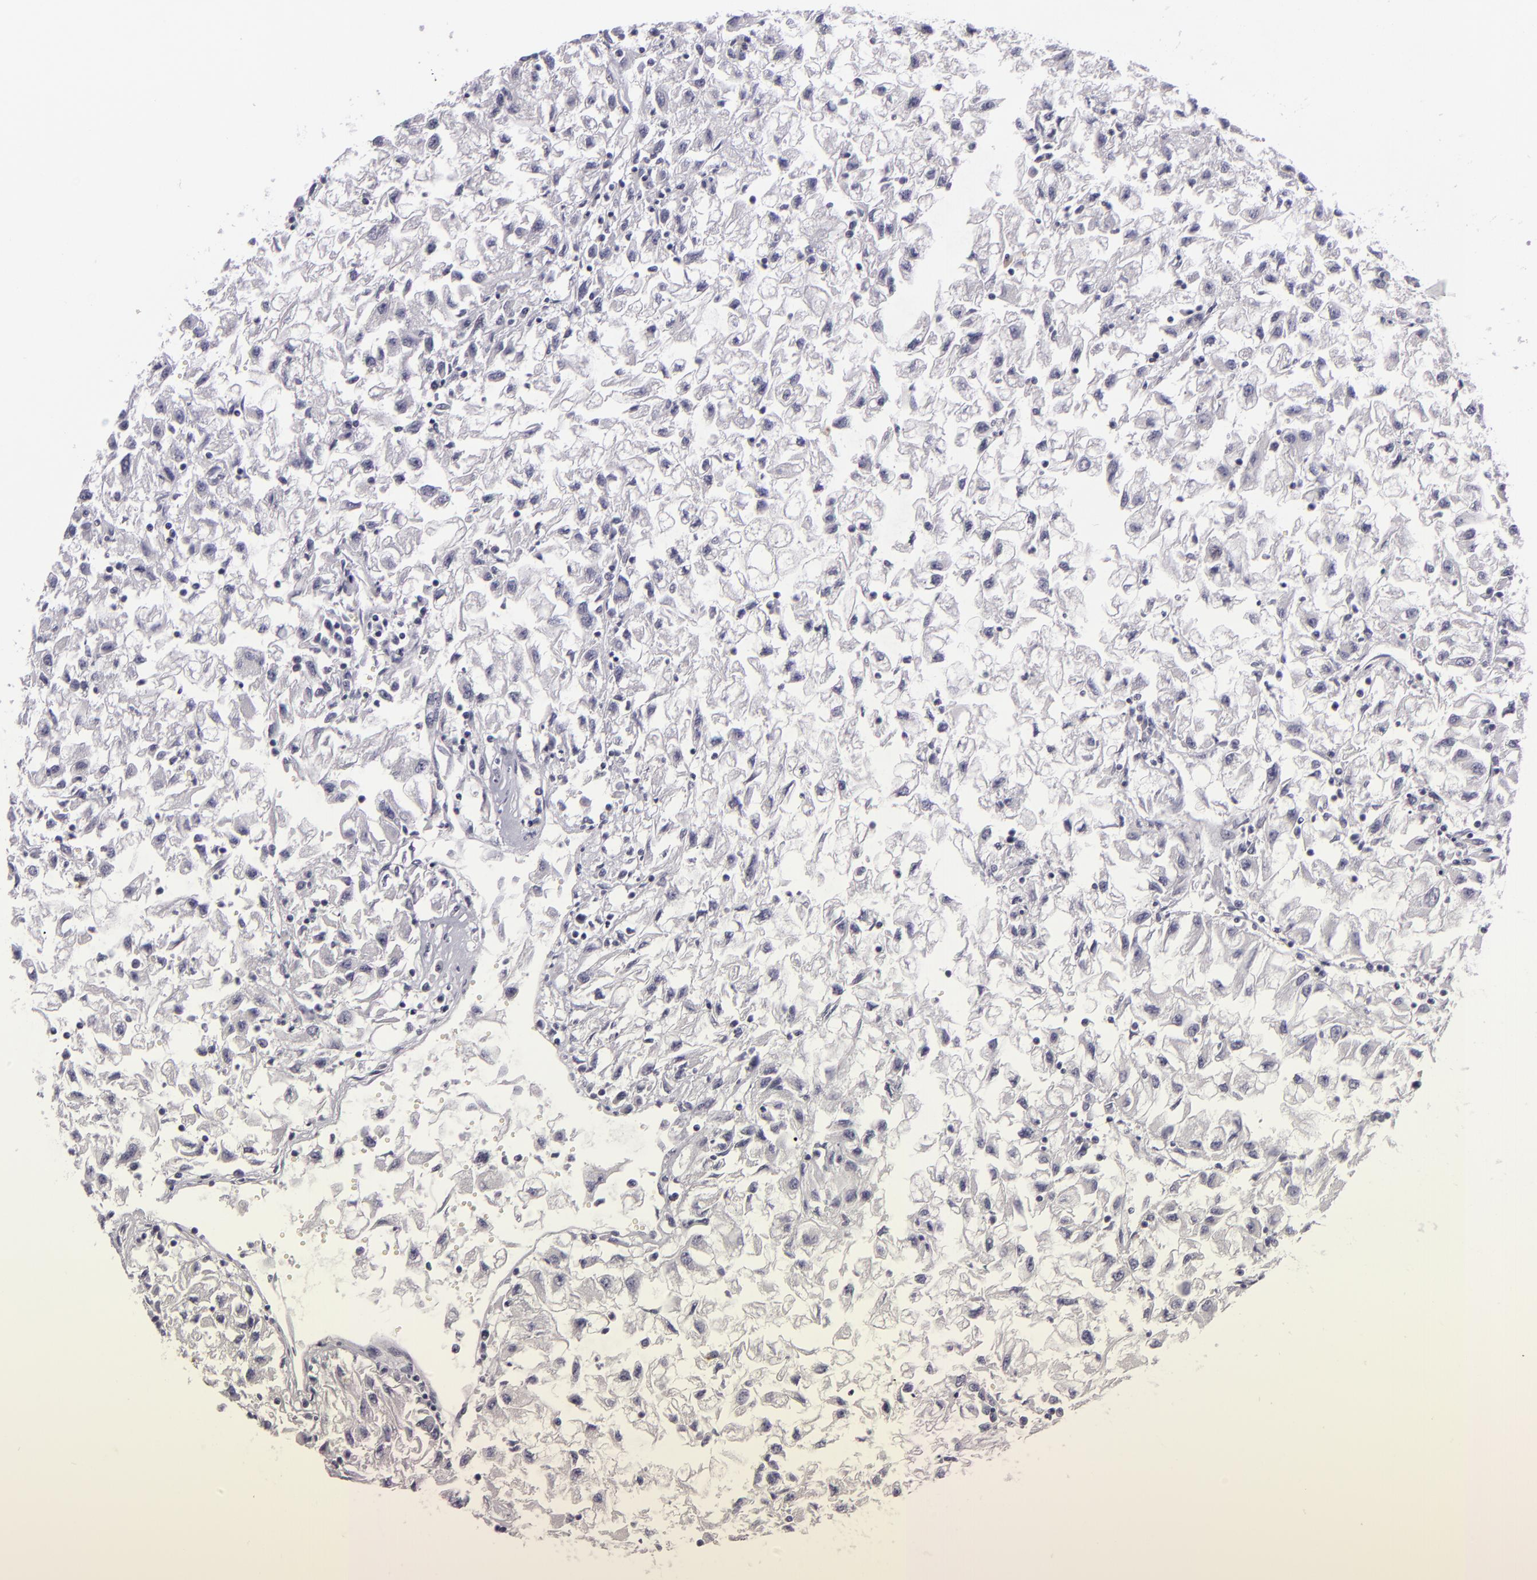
{"staining": {"intensity": "negative", "quantity": "none", "location": "none"}, "tissue": "renal cancer", "cell_type": "Tumor cells", "image_type": "cancer", "snomed": [{"axis": "morphology", "description": "Adenocarcinoma, NOS"}, {"axis": "topography", "description": "Kidney"}], "caption": "IHC of human renal adenocarcinoma displays no staining in tumor cells.", "gene": "EGFL6", "patient": {"sex": "male", "age": 59}}